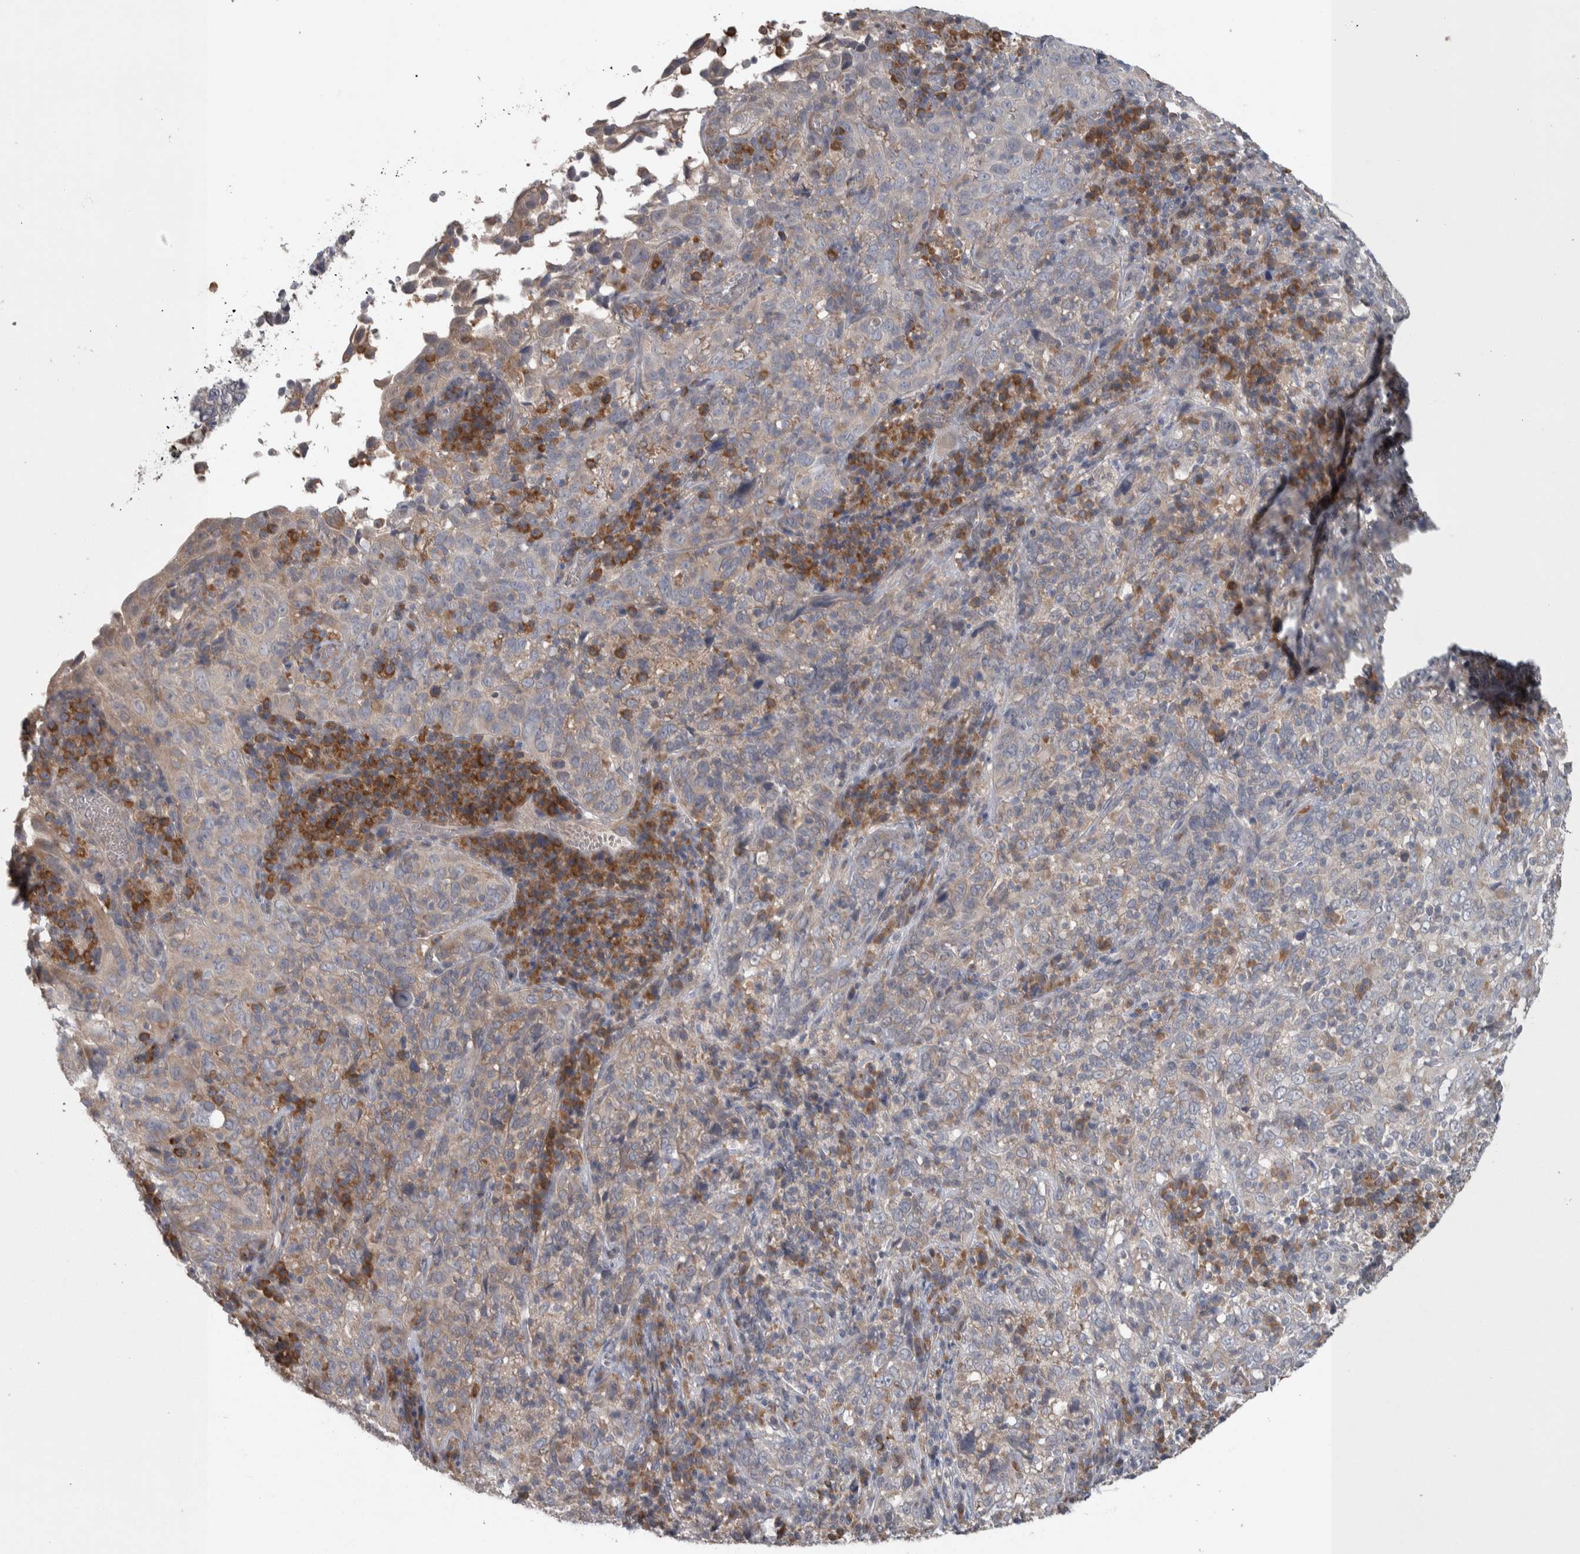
{"staining": {"intensity": "negative", "quantity": "none", "location": "none"}, "tissue": "cervical cancer", "cell_type": "Tumor cells", "image_type": "cancer", "snomed": [{"axis": "morphology", "description": "Squamous cell carcinoma, NOS"}, {"axis": "topography", "description": "Cervix"}], "caption": "This is a photomicrograph of immunohistochemistry staining of cervical cancer, which shows no expression in tumor cells. The staining was performed using DAB (3,3'-diaminobenzidine) to visualize the protein expression in brown, while the nuclei were stained in blue with hematoxylin (Magnification: 20x).", "gene": "SRP68", "patient": {"sex": "female", "age": 46}}